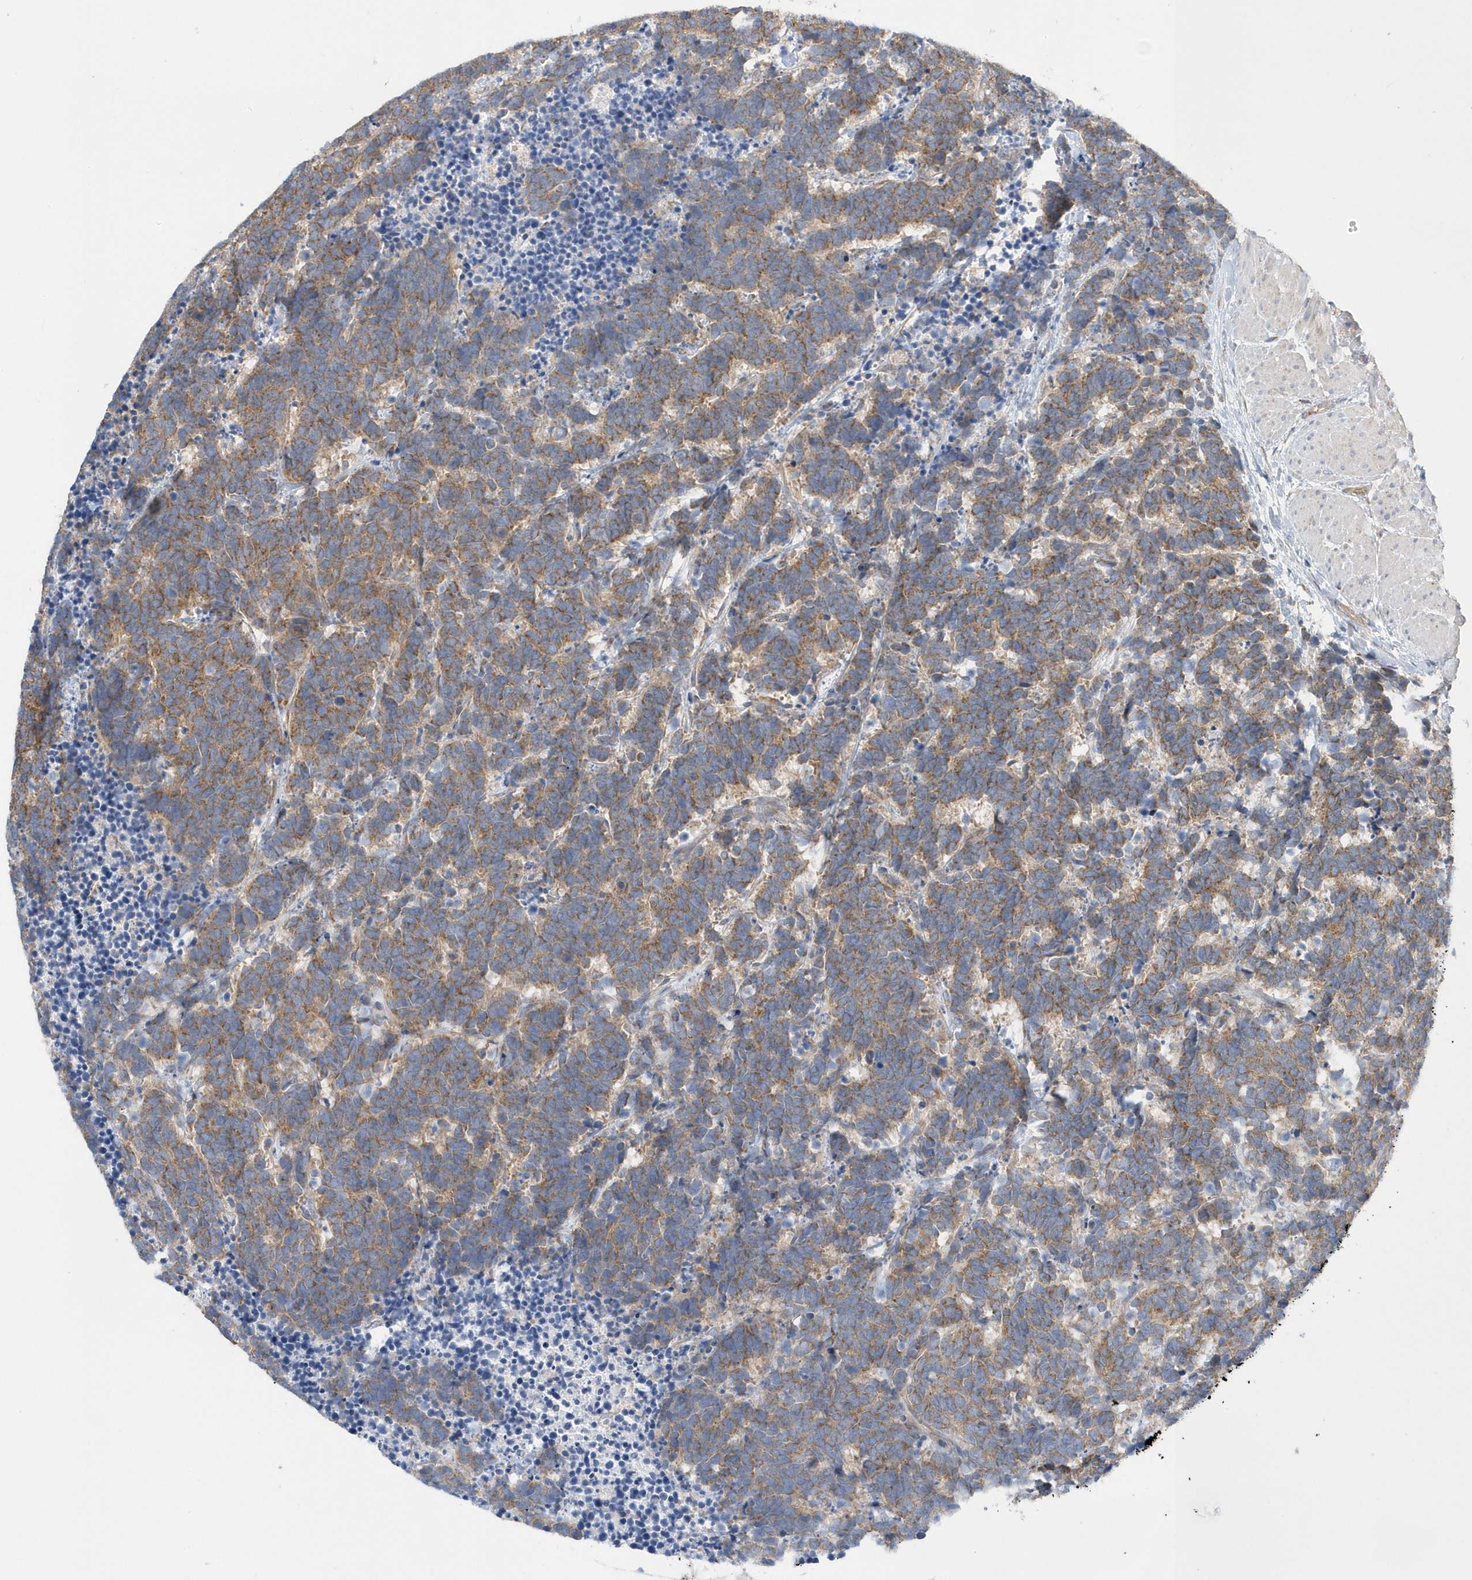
{"staining": {"intensity": "moderate", "quantity": ">75%", "location": "cytoplasmic/membranous"}, "tissue": "carcinoid", "cell_type": "Tumor cells", "image_type": "cancer", "snomed": [{"axis": "morphology", "description": "Carcinoma, NOS"}, {"axis": "morphology", "description": "Carcinoid, malignant, NOS"}, {"axis": "topography", "description": "Urinary bladder"}], "caption": "DAB immunohistochemical staining of carcinoid reveals moderate cytoplasmic/membranous protein expression in about >75% of tumor cells.", "gene": "SPATA5", "patient": {"sex": "male", "age": 57}}